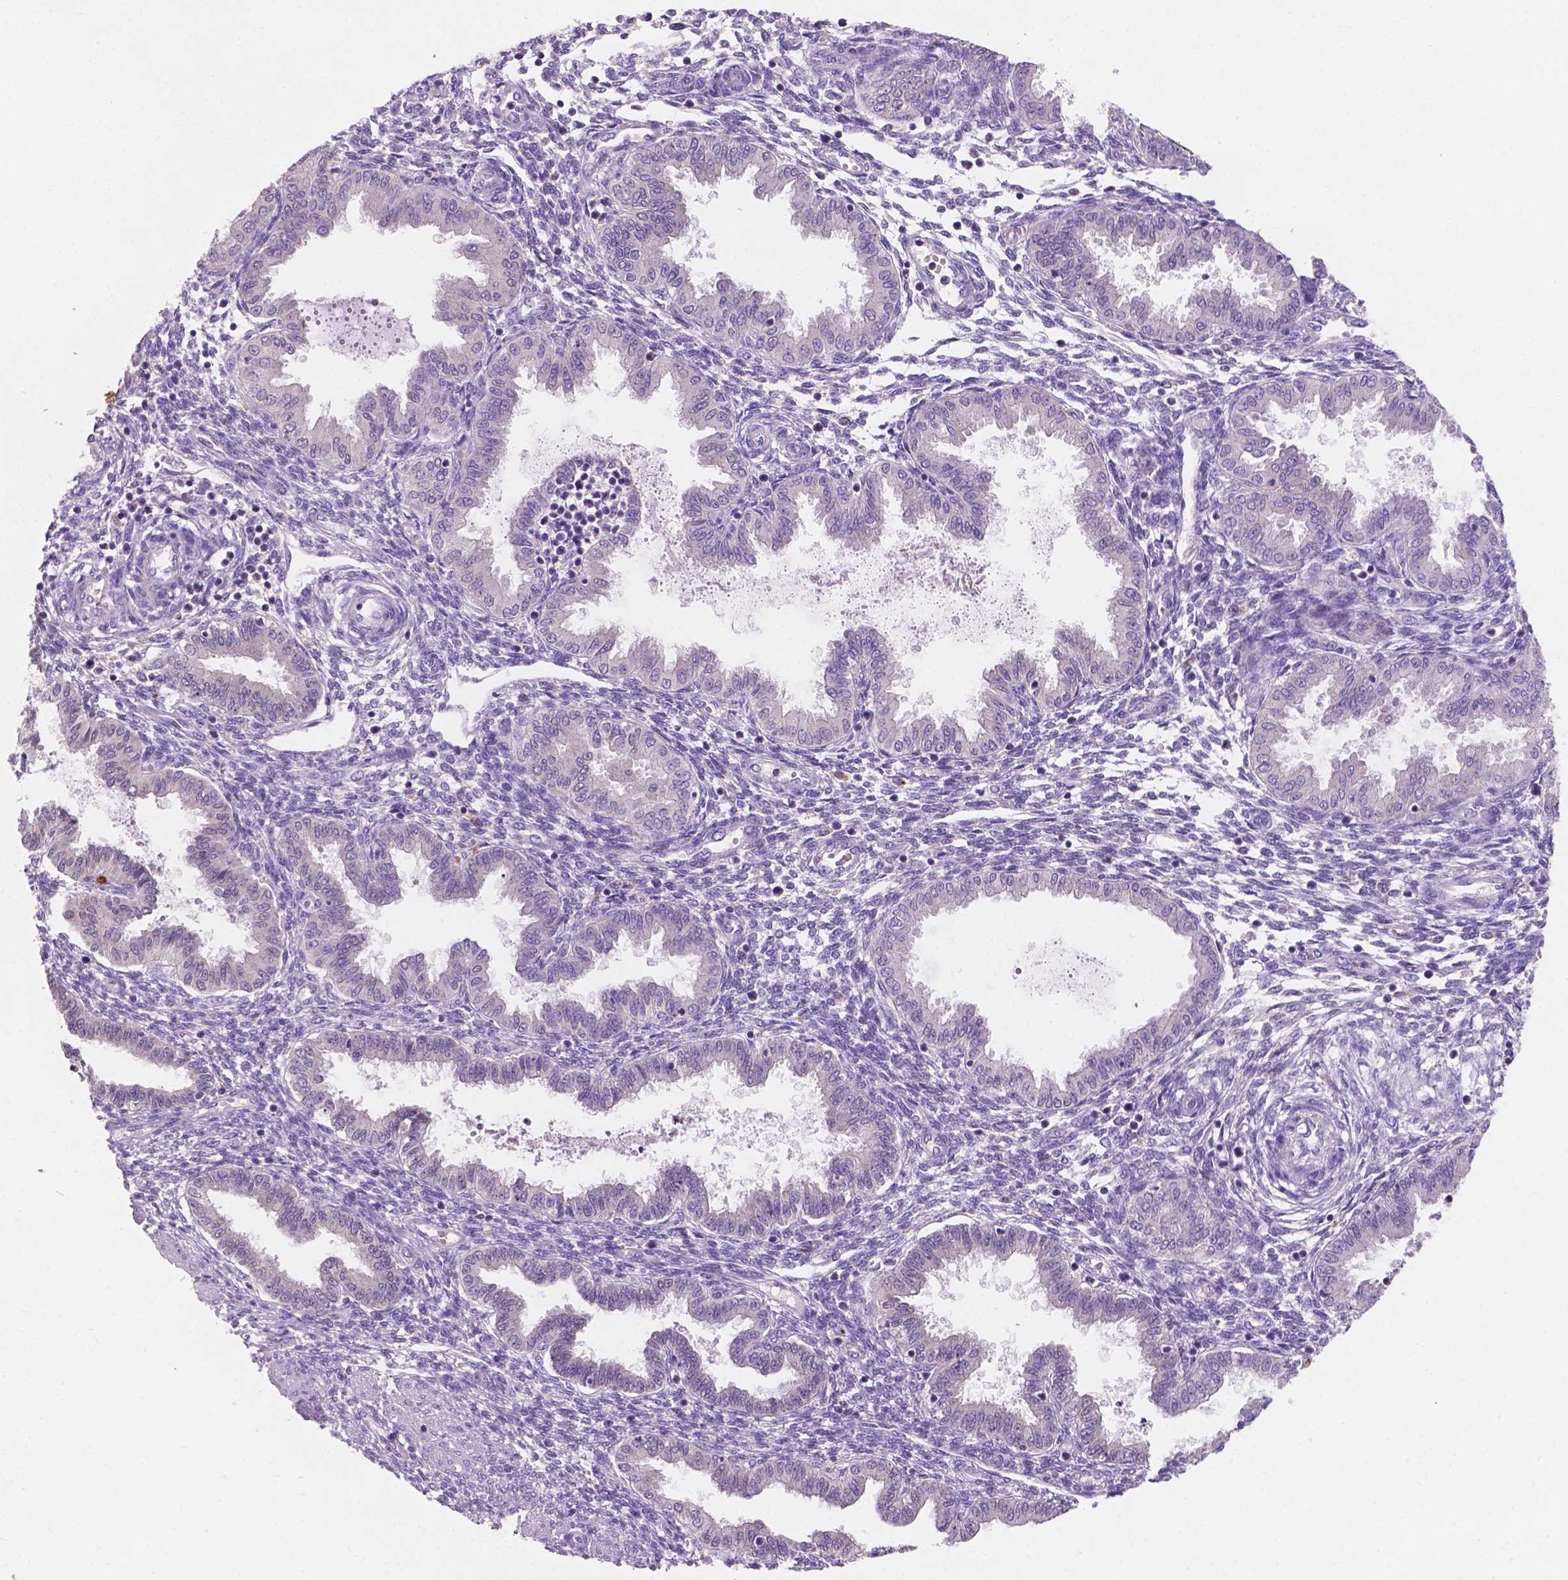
{"staining": {"intensity": "negative", "quantity": "none", "location": "none"}, "tissue": "endometrium", "cell_type": "Cells in endometrial stroma", "image_type": "normal", "snomed": [{"axis": "morphology", "description": "Normal tissue, NOS"}, {"axis": "topography", "description": "Endometrium"}], "caption": "A high-resolution histopathology image shows immunohistochemistry (IHC) staining of unremarkable endometrium, which exhibits no significant staining in cells in endometrial stroma. (Immunohistochemistry, brightfield microscopy, high magnification).", "gene": "IREB2", "patient": {"sex": "female", "age": 33}}